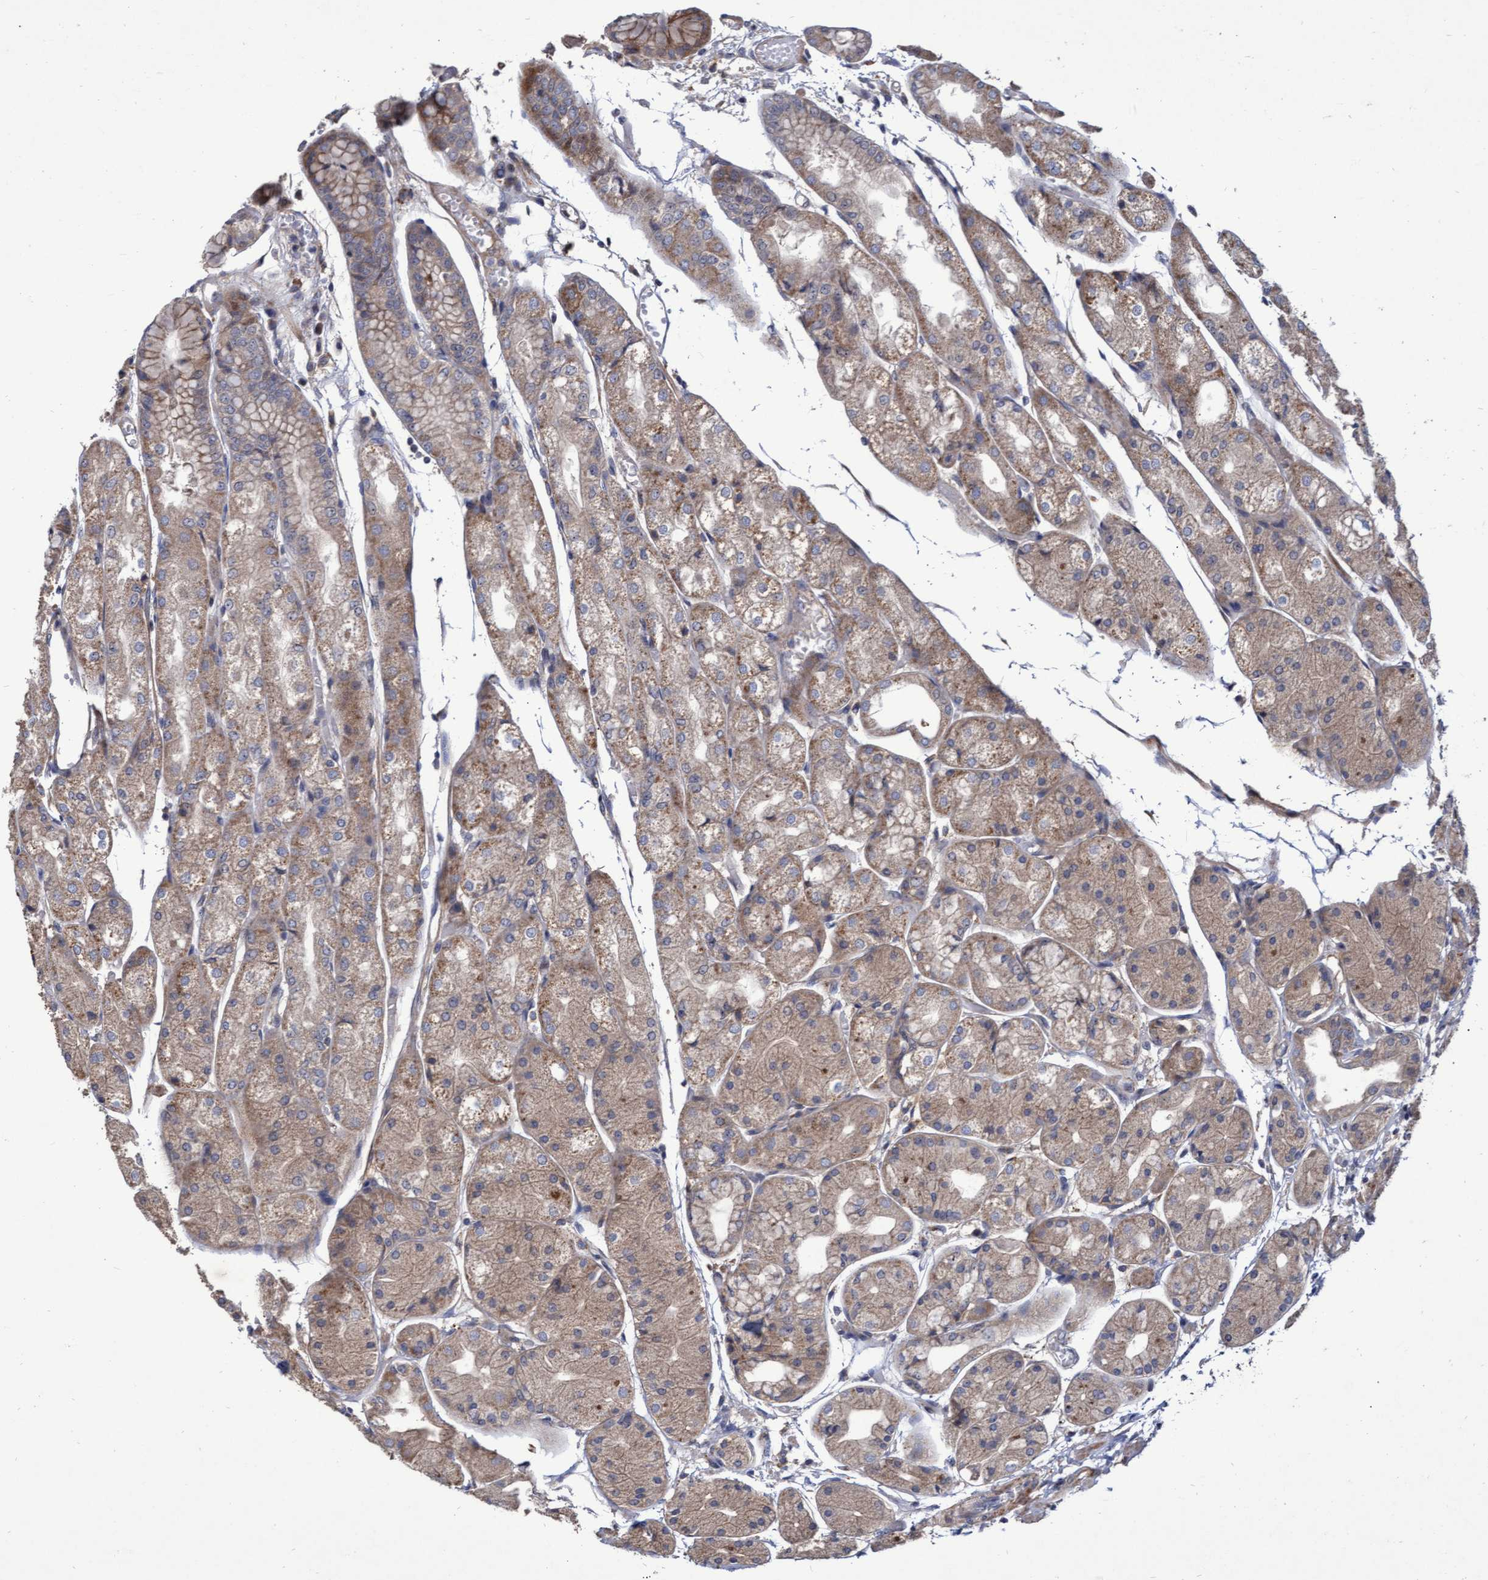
{"staining": {"intensity": "moderate", "quantity": ">75%", "location": "cytoplasmic/membranous"}, "tissue": "stomach", "cell_type": "Glandular cells", "image_type": "normal", "snomed": [{"axis": "morphology", "description": "Normal tissue, NOS"}, {"axis": "topography", "description": "Stomach, upper"}], "caption": "Immunohistochemistry (IHC) image of normal stomach: human stomach stained using IHC shows medium levels of moderate protein expression localized specifically in the cytoplasmic/membranous of glandular cells, appearing as a cytoplasmic/membranous brown color.", "gene": "ABCF2", "patient": {"sex": "male", "age": 72}}